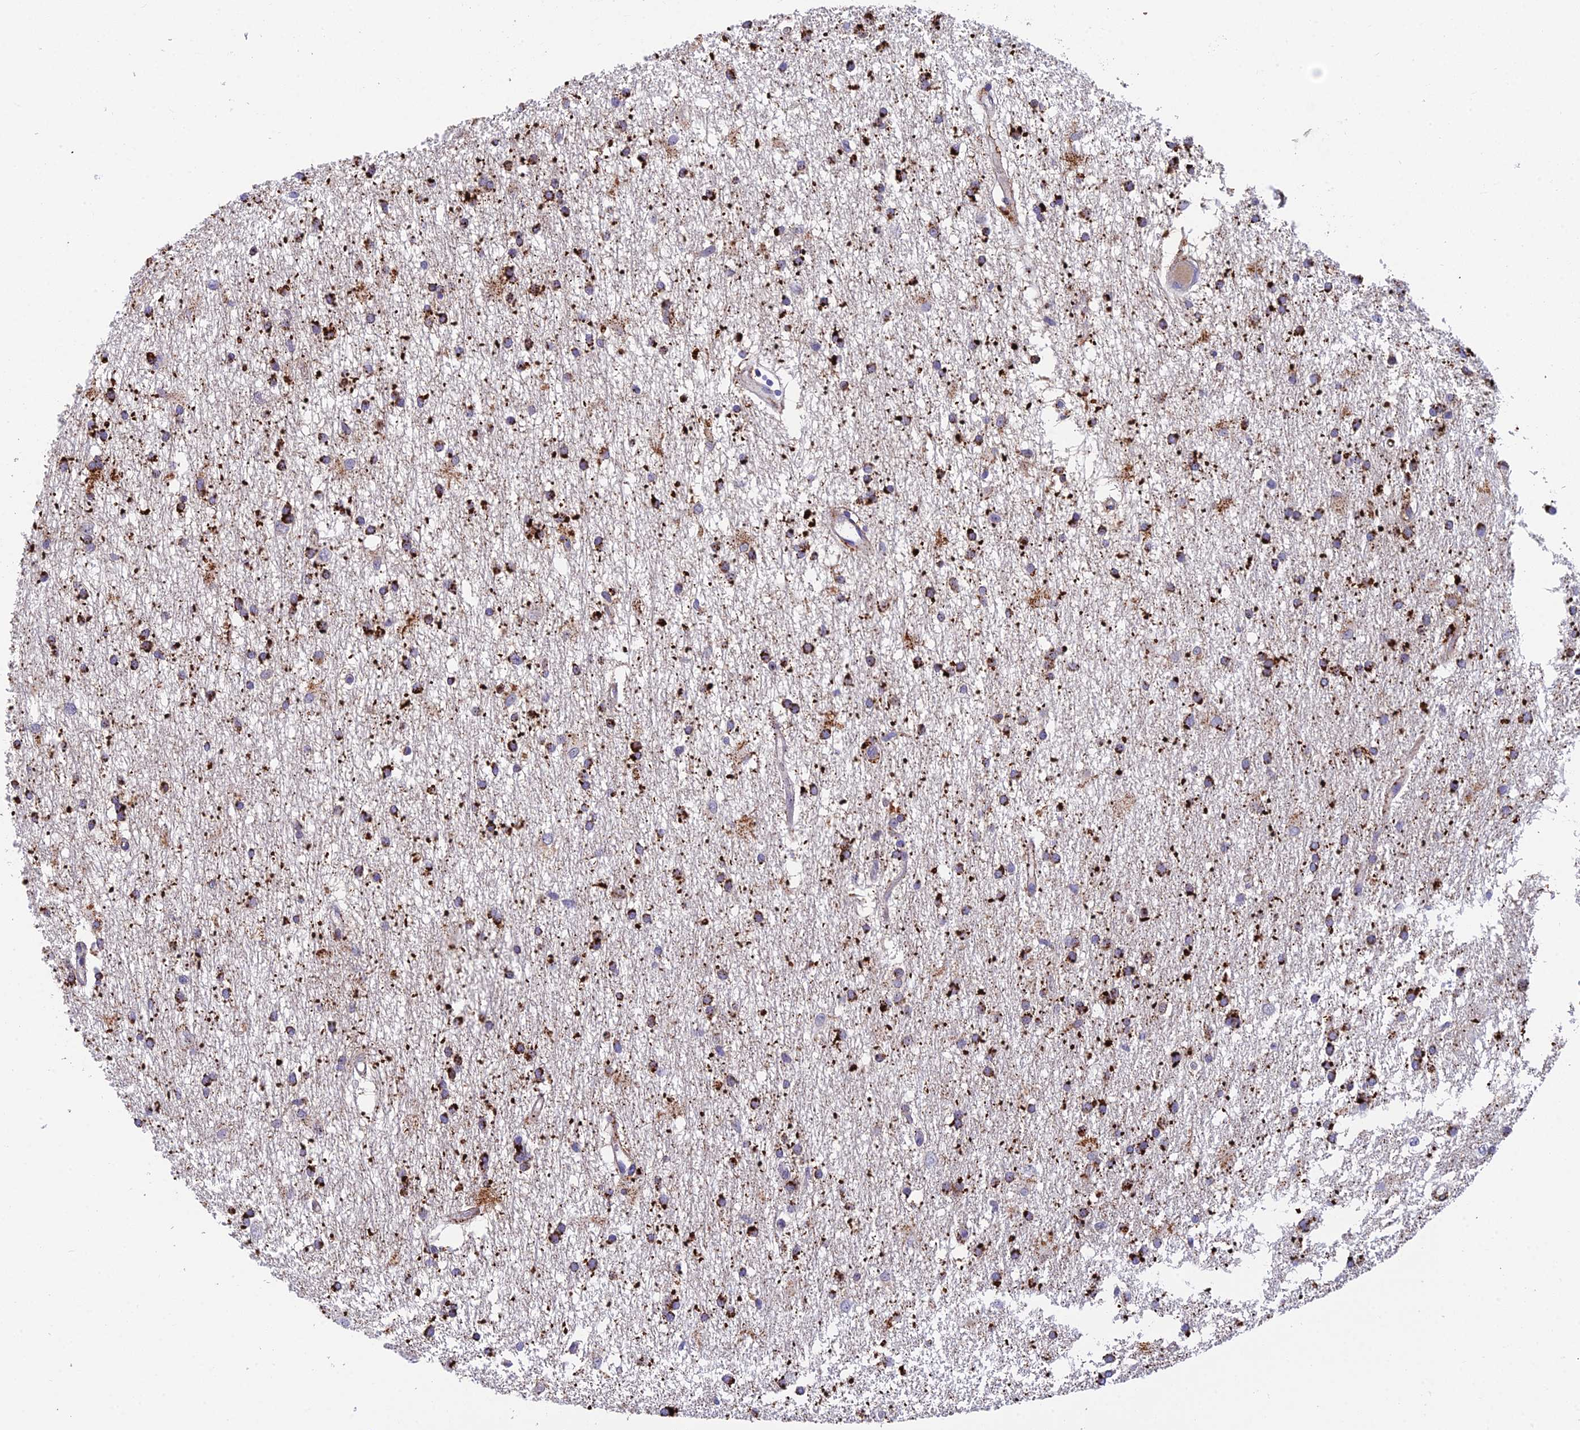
{"staining": {"intensity": "strong", "quantity": ">75%", "location": "cytoplasmic/membranous"}, "tissue": "glioma", "cell_type": "Tumor cells", "image_type": "cancer", "snomed": [{"axis": "morphology", "description": "Glioma, malignant, High grade"}, {"axis": "topography", "description": "Brain"}], "caption": "Protein analysis of malignant high-grade glioma tissue shows strong cytoplasmic/membranous staining in approximately >75% of tumor cells.", "gene": "ADAMTS13", "patient": {"sex": "male", "age": 77}}